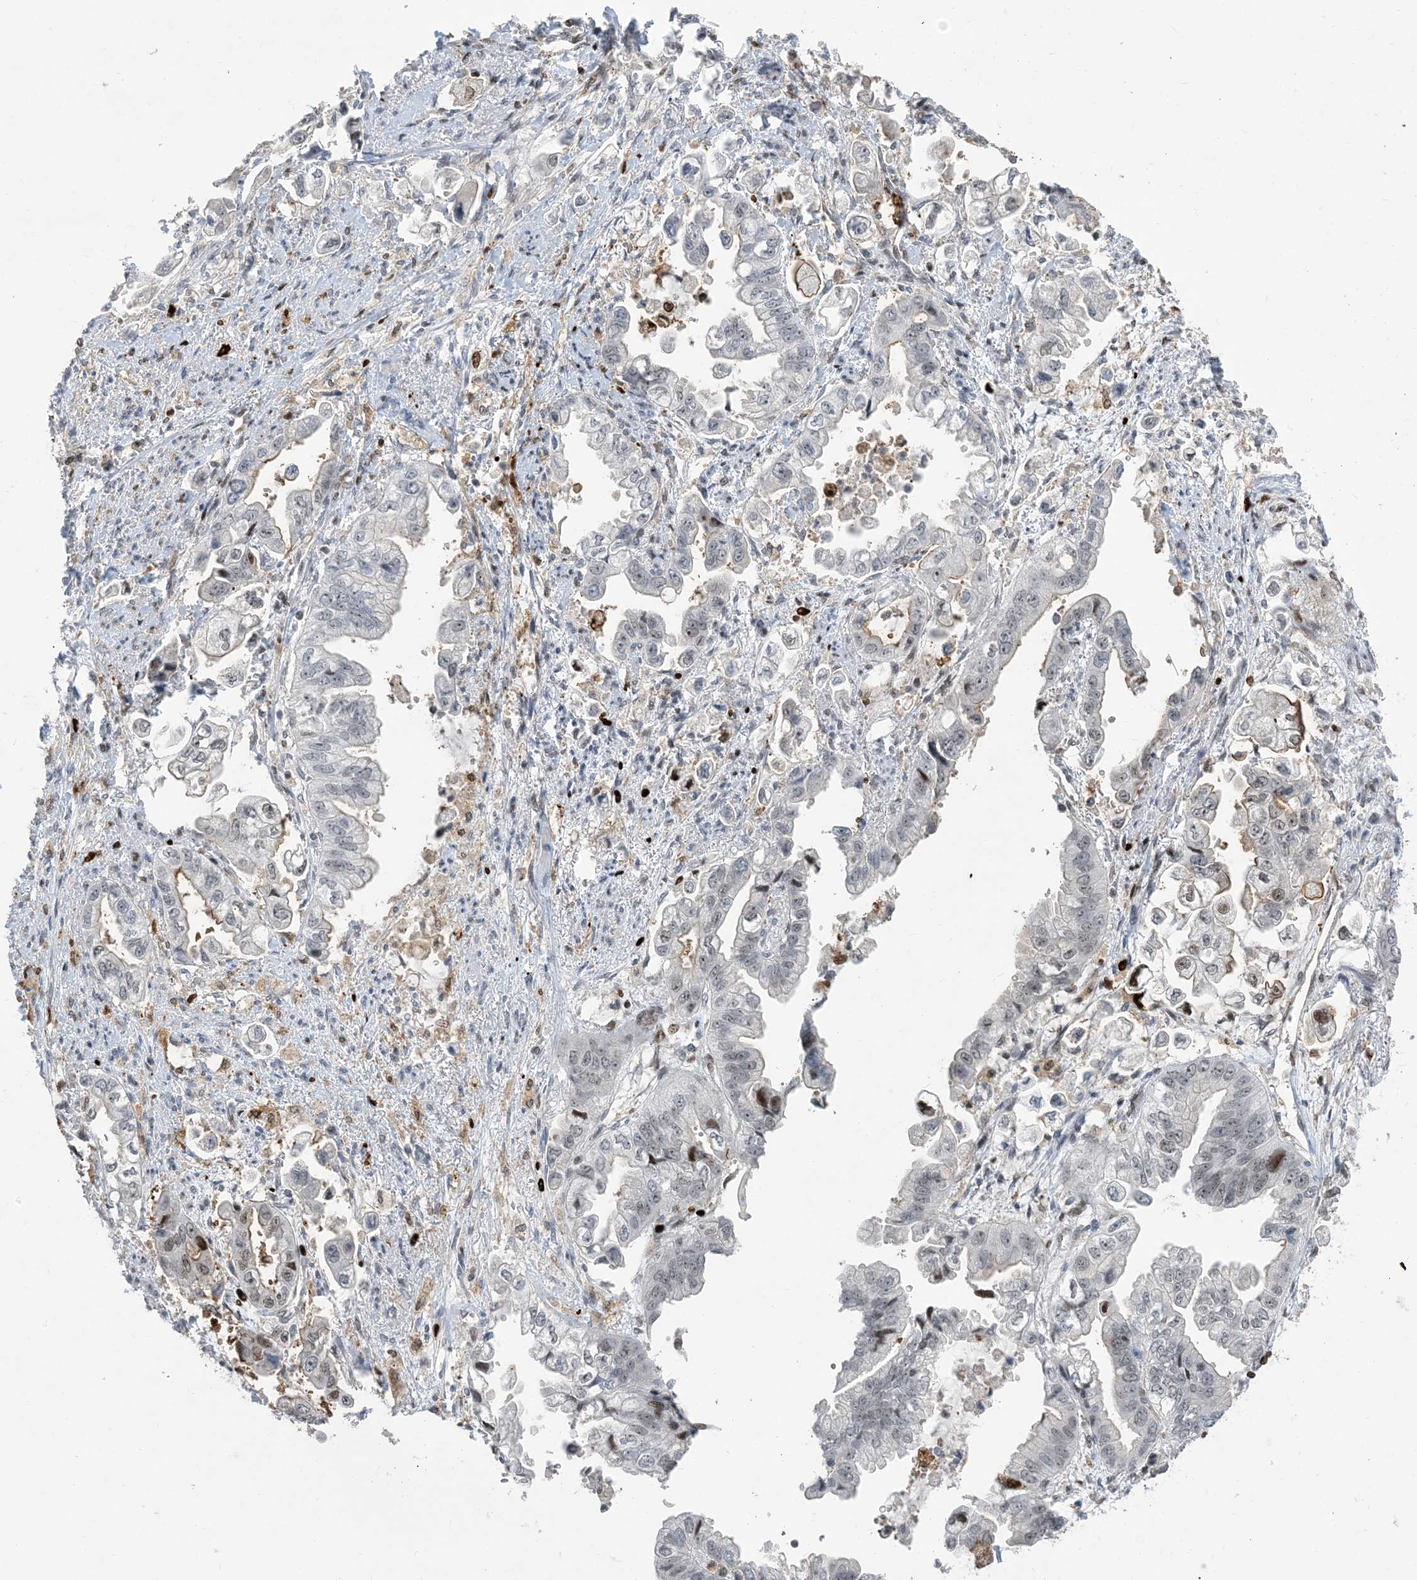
{"staining": {"intensity": "negative", "quantity": "none", "location": "none"}, "tissue": "stomach cancer", "cell_type": "Tumor cells", "image_type": "cancer", "snomed": [{"axis": "morphology", "description": "Adenocarcinoma, NOS"}, {"axis": "topography", "description": "Stomach"}], "caption": "Stomach cancer (adenocarcinoma) was stained to show a protein in brown. There is no significant positivity in tumor cells.", "gene": "SLC25A53", "patient": {"sex": "male", "age": 62}}